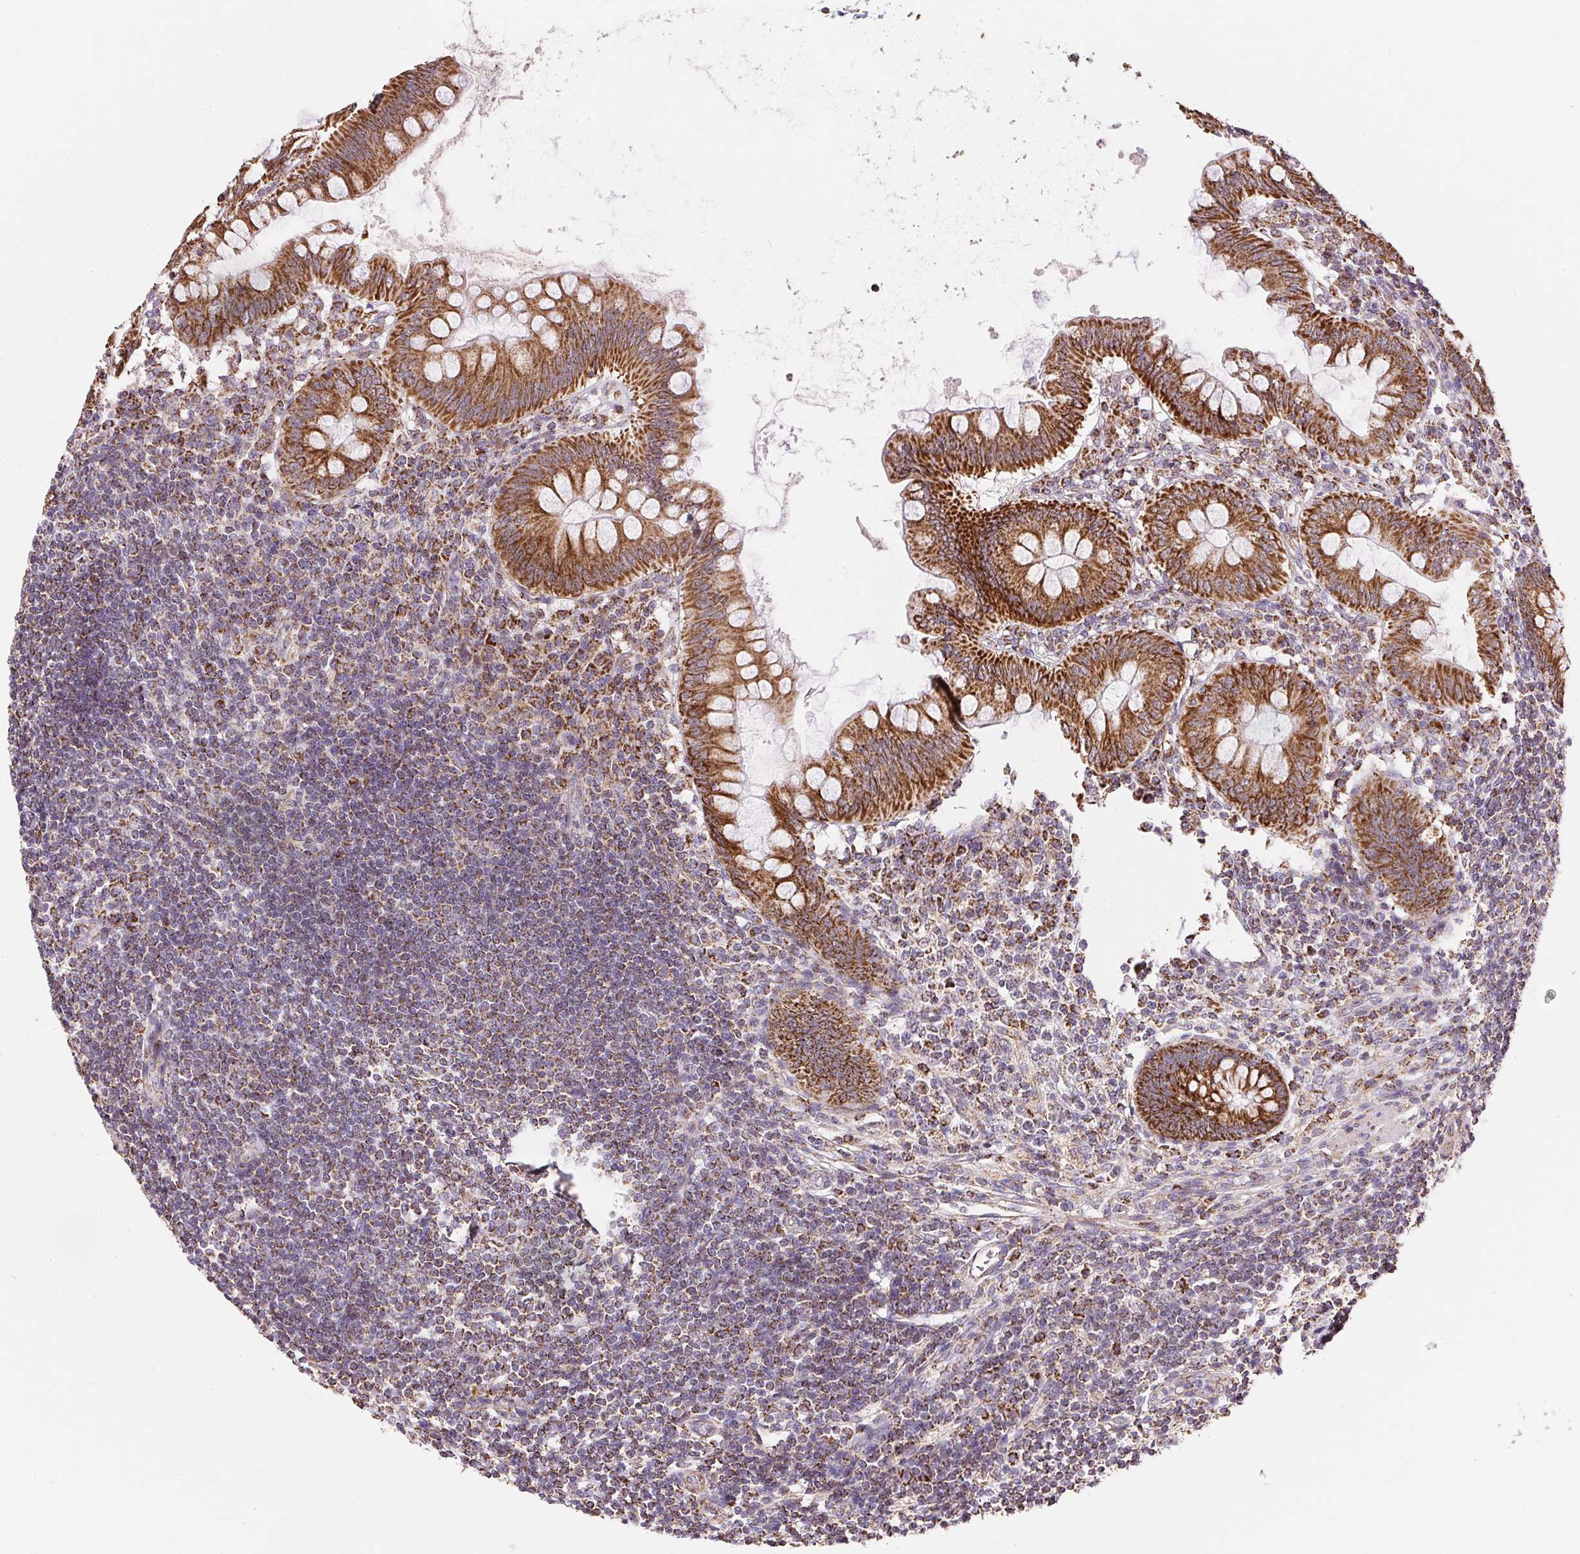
{"staining": {"intensity": "strong", "quantity": ">75%", "location": "cytoplasmic/membranous"}, "tissue": "appendix", "cell_type": "Glandular cells", "image_type": "normal", "snomed": [{"axis": "morphology", "description": "Normal tissue, NOS"}, {"axis": "topography", "description": "Appendix"}], "caption": "Benign appendix was stained to show a protein in brown. There is high levels of strong cytoplasmic/membranous expression in approximately >75% of glandular cells.", "gene": "MAPK11", "patient": {"sex": "female", "age": 57}}